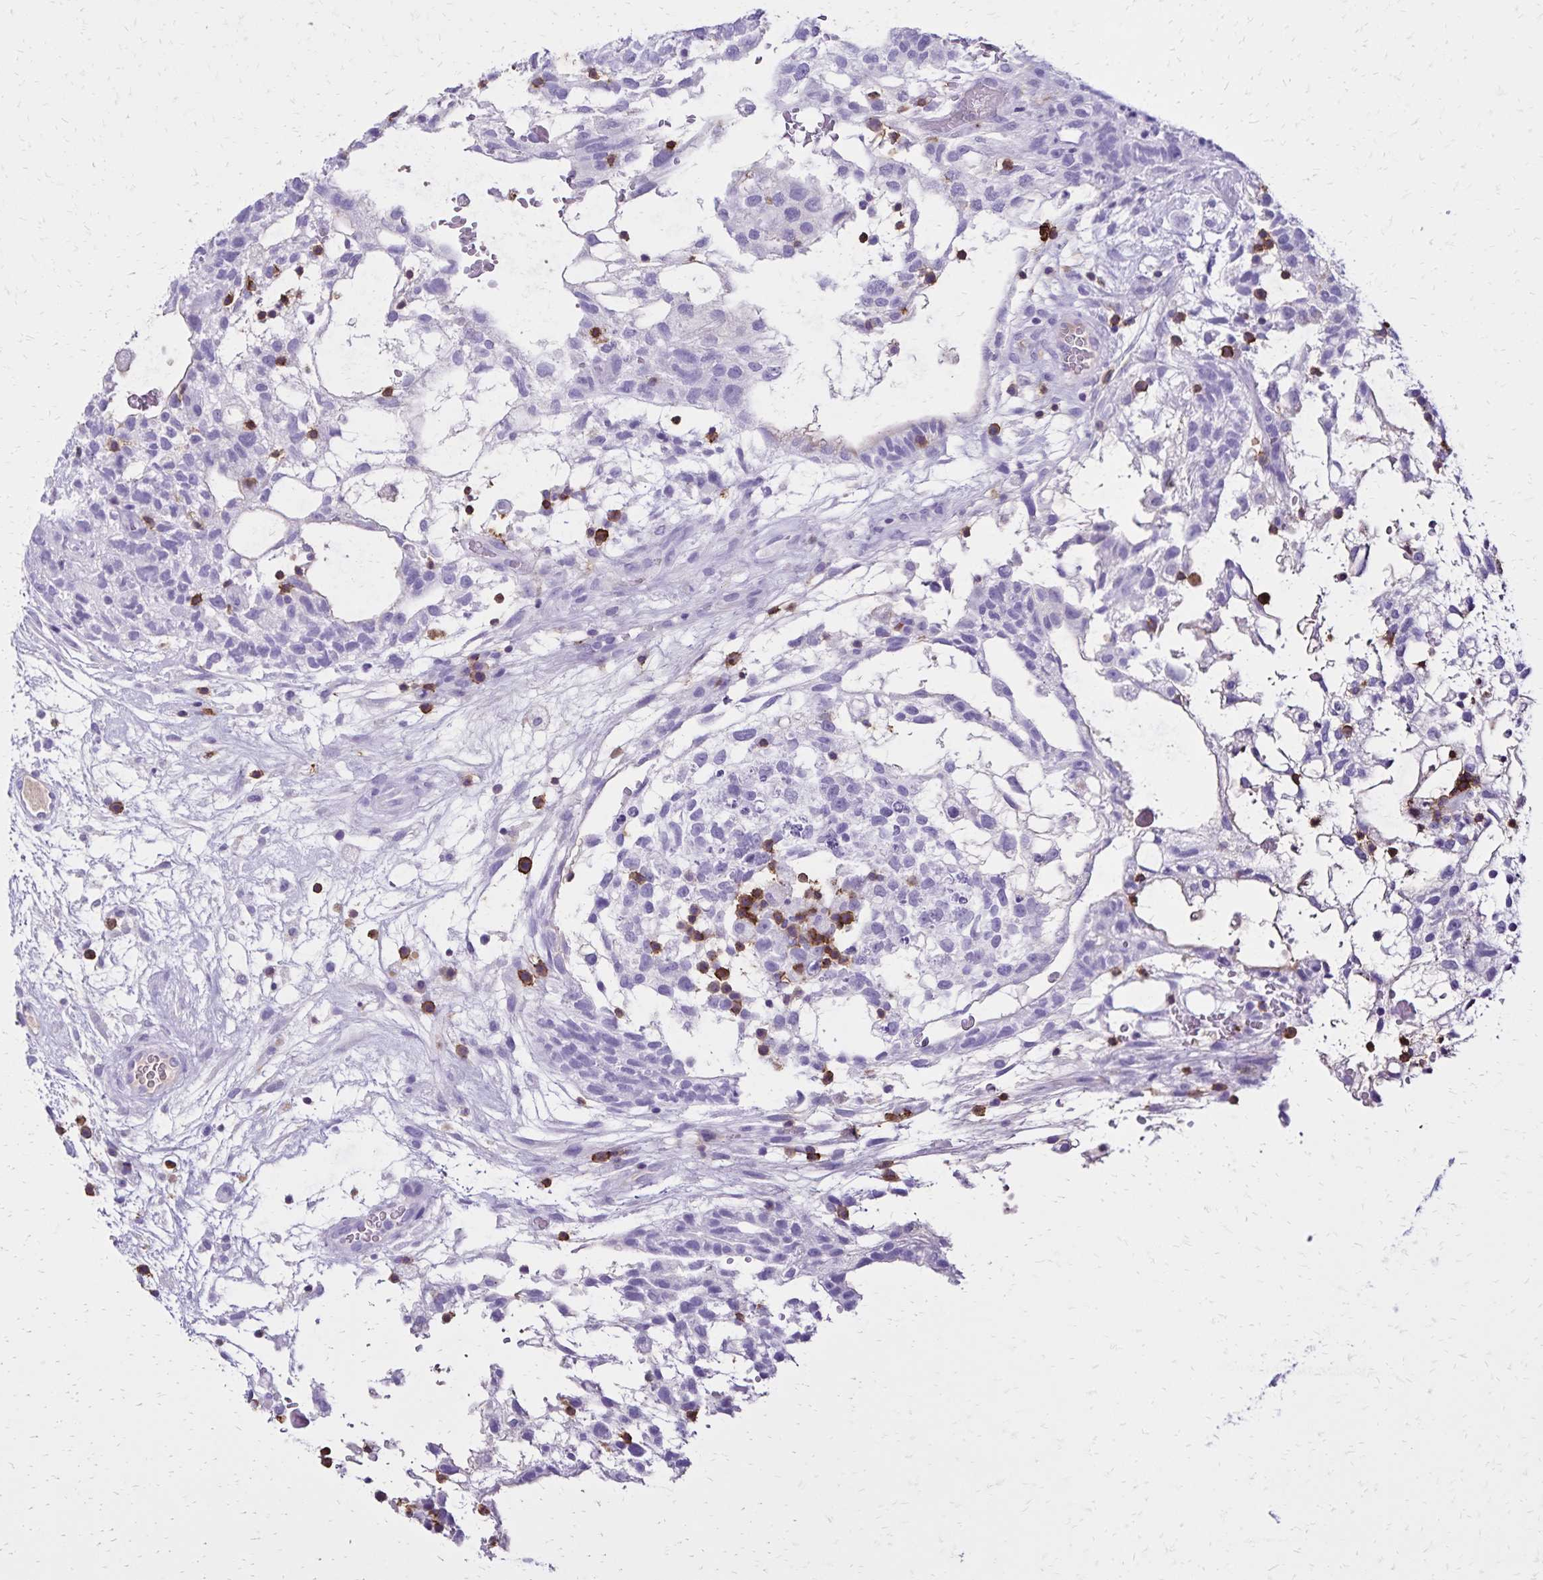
{"staining": {"intensity": "negative", "quantity": "none", "location": "none"}, "tissue": "testis cancer", "cell_type": "Tumor cells", "image_type": "cancer", "snomed": [{"axis": "morphology", "description": "Normal tissue, NOS"}, {"axis": "morphology", "description": "Carcinoma, Embryonal, NOS"}, {"axis": "topography", "description": "Testis"}], "caption": "Immunohistochemistry (IHC) micrograph of human testis cancer stained for a protein (brown), which reveals no staining in tumor cells.", "gene": "CD27", "patient": {"sex": "male", "age": 32}}